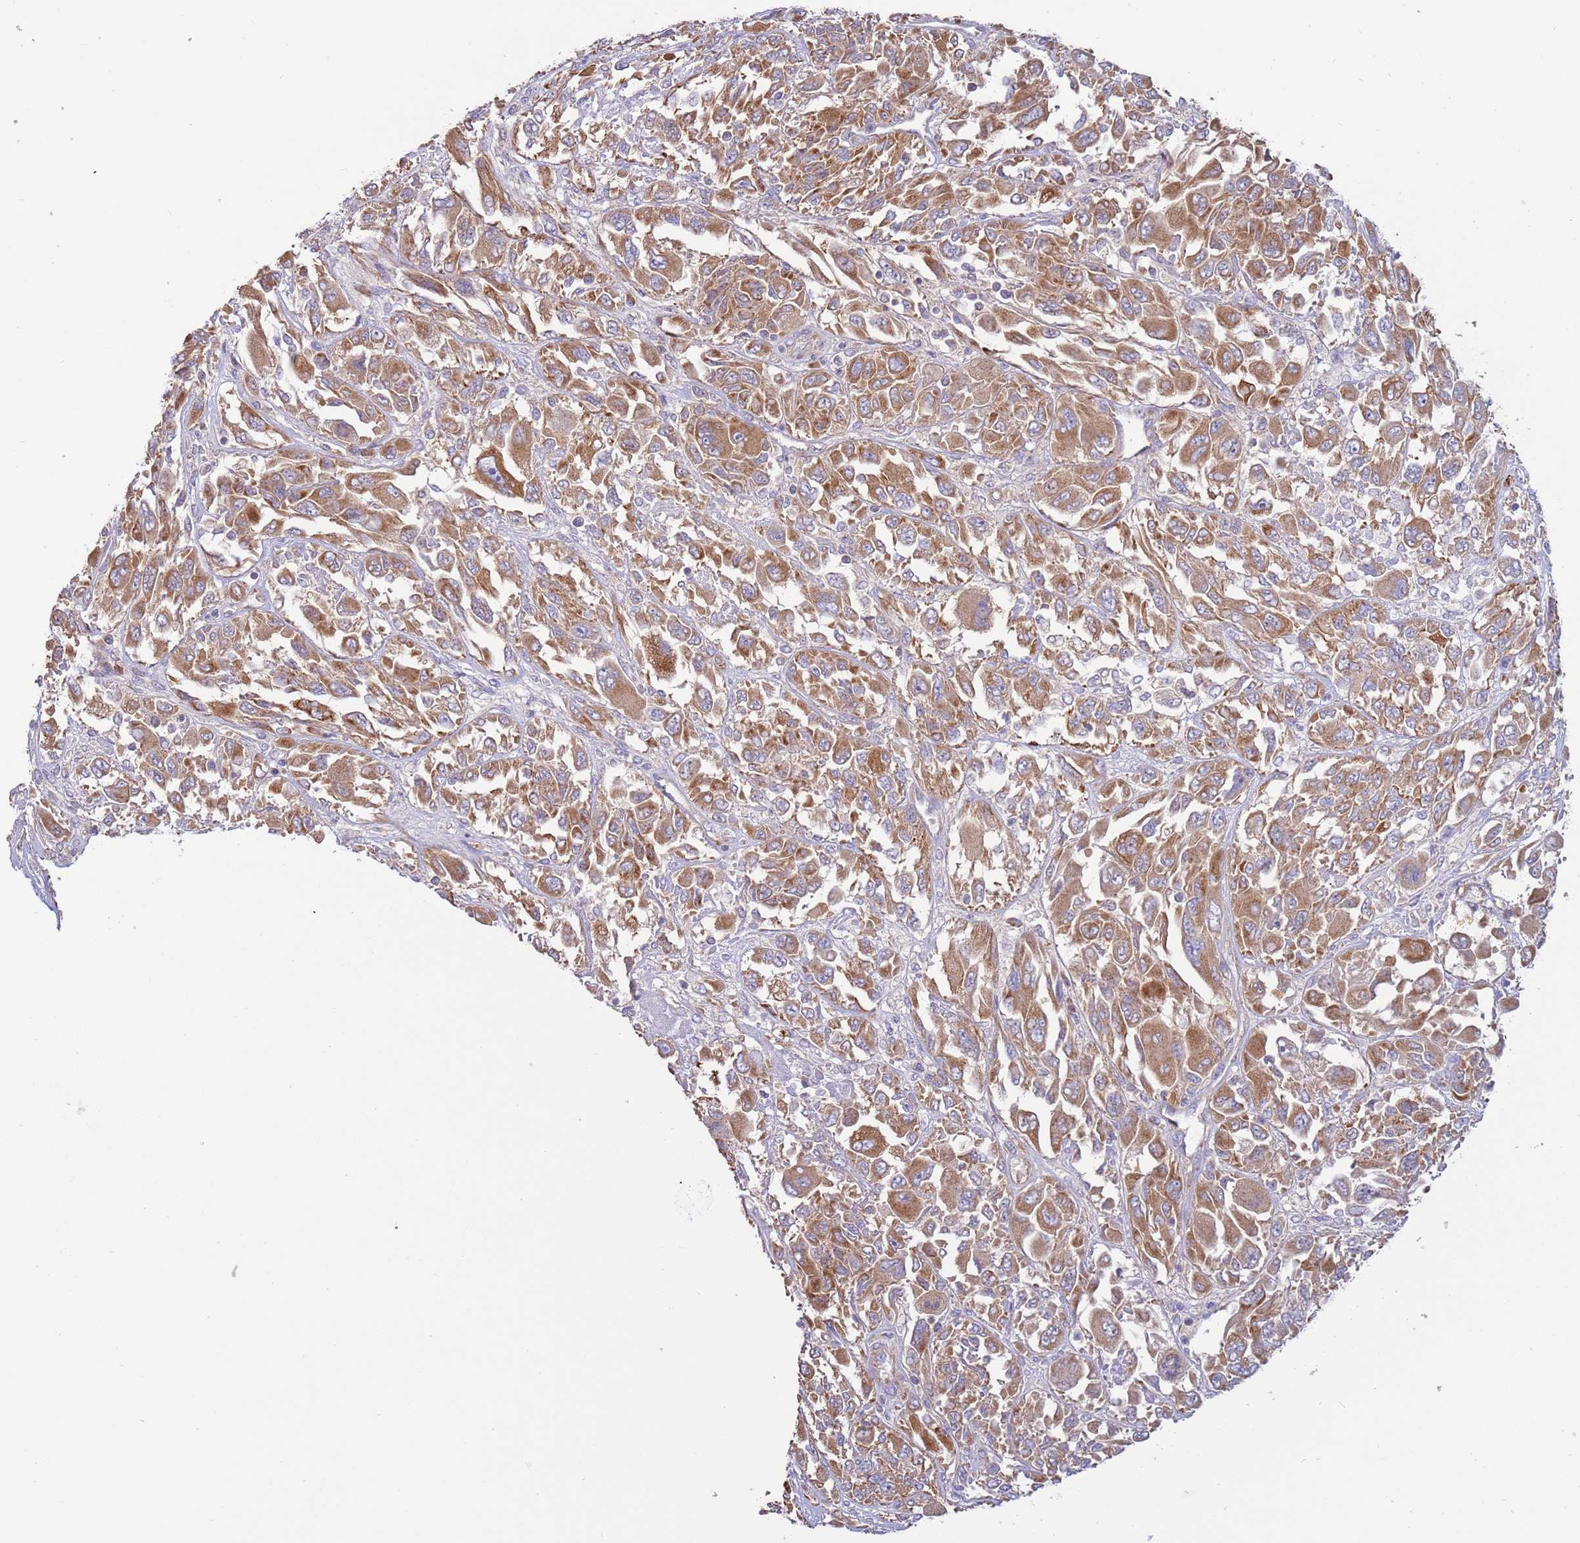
{"staining": {"intensity": "moderate", "quantity": ">75%", "location": "cytoplasmic/membranous"}, "tissue": "melanoma", "cell_type": "Tumor cells", "image_type": "cancer", "snomed": [{"axis": "morphology", "description": "Malignant melanoma, NOS"}, {"axis": "topography", "description": "Skin"}], "caption": "This is a photomicrograph of immunohistochemistry (IHC) staining of malignant melanoma, which shows moderate expression in the cytoplasmic/membranous of tumor cells.", "gene": "UQCRQ", "patient": {"sex": "female", "age": 91}}